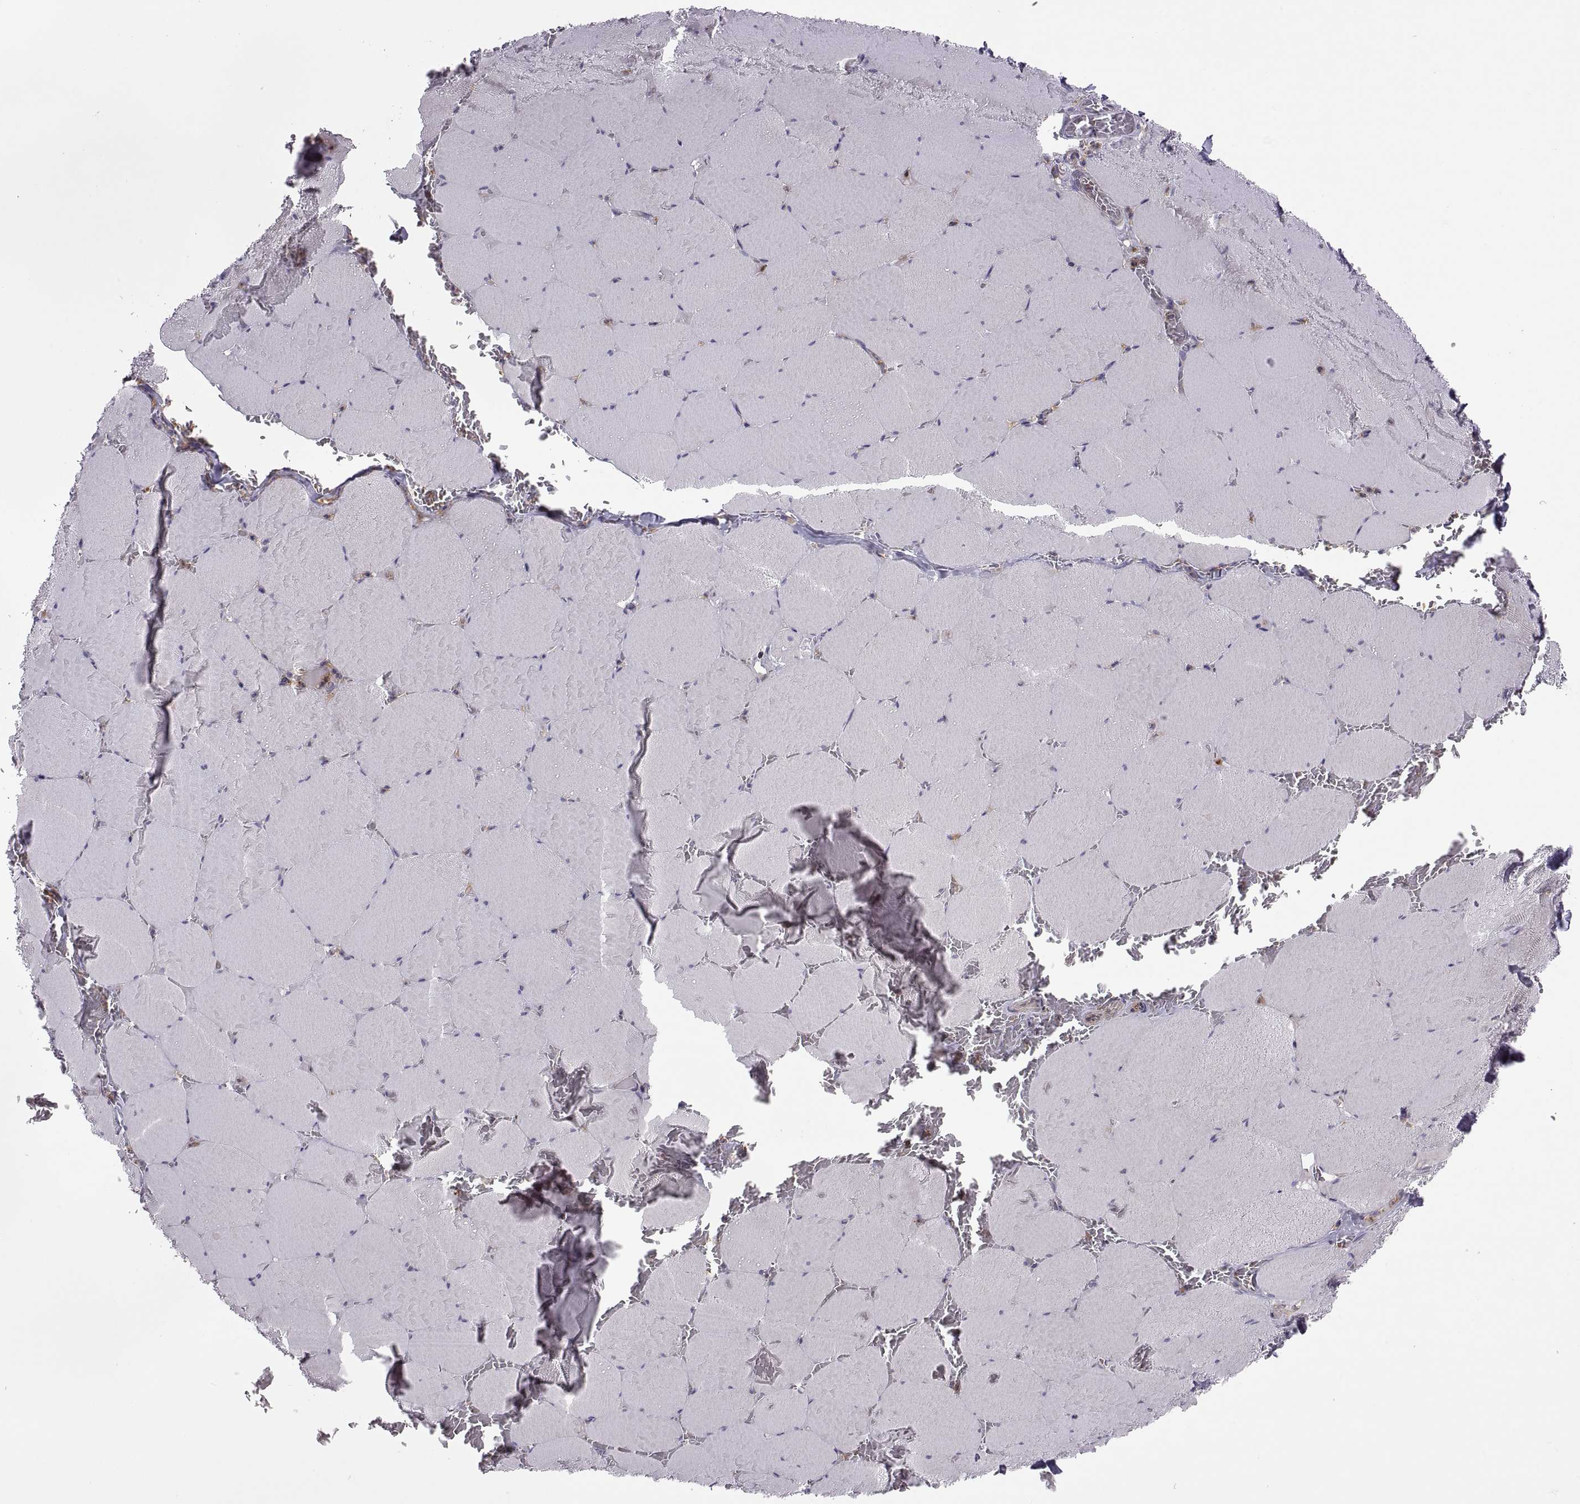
{"staining": {"intensity": "negative", "quantity": "none", "location": "none"}, "tissue": "skeletal muscle", "cell_type": "Myocytes", "image_type": "normal", "snomed": [{"axis": "morphology", "description": "Normal tissue, NOS"}, {"axis": "morphology", "description": "Malignant melanoma, Metastatic site"}, {"axis": "topography", "description": "Skeletal muscle"}], "caption": "High power microscopy histopathology image of an immunohistochemistry (IHC) histopathology image of unremarkable skeletal muscle, revealing no significant staining in myocytes. (Stains: DAB immunohistochemistry (IHC) with hematoxylin counter stain, Microscopy: brightfield microscopy at high magnification).", "gene": "SPATA32", "patient": {"sex": "male", "age": 50}}